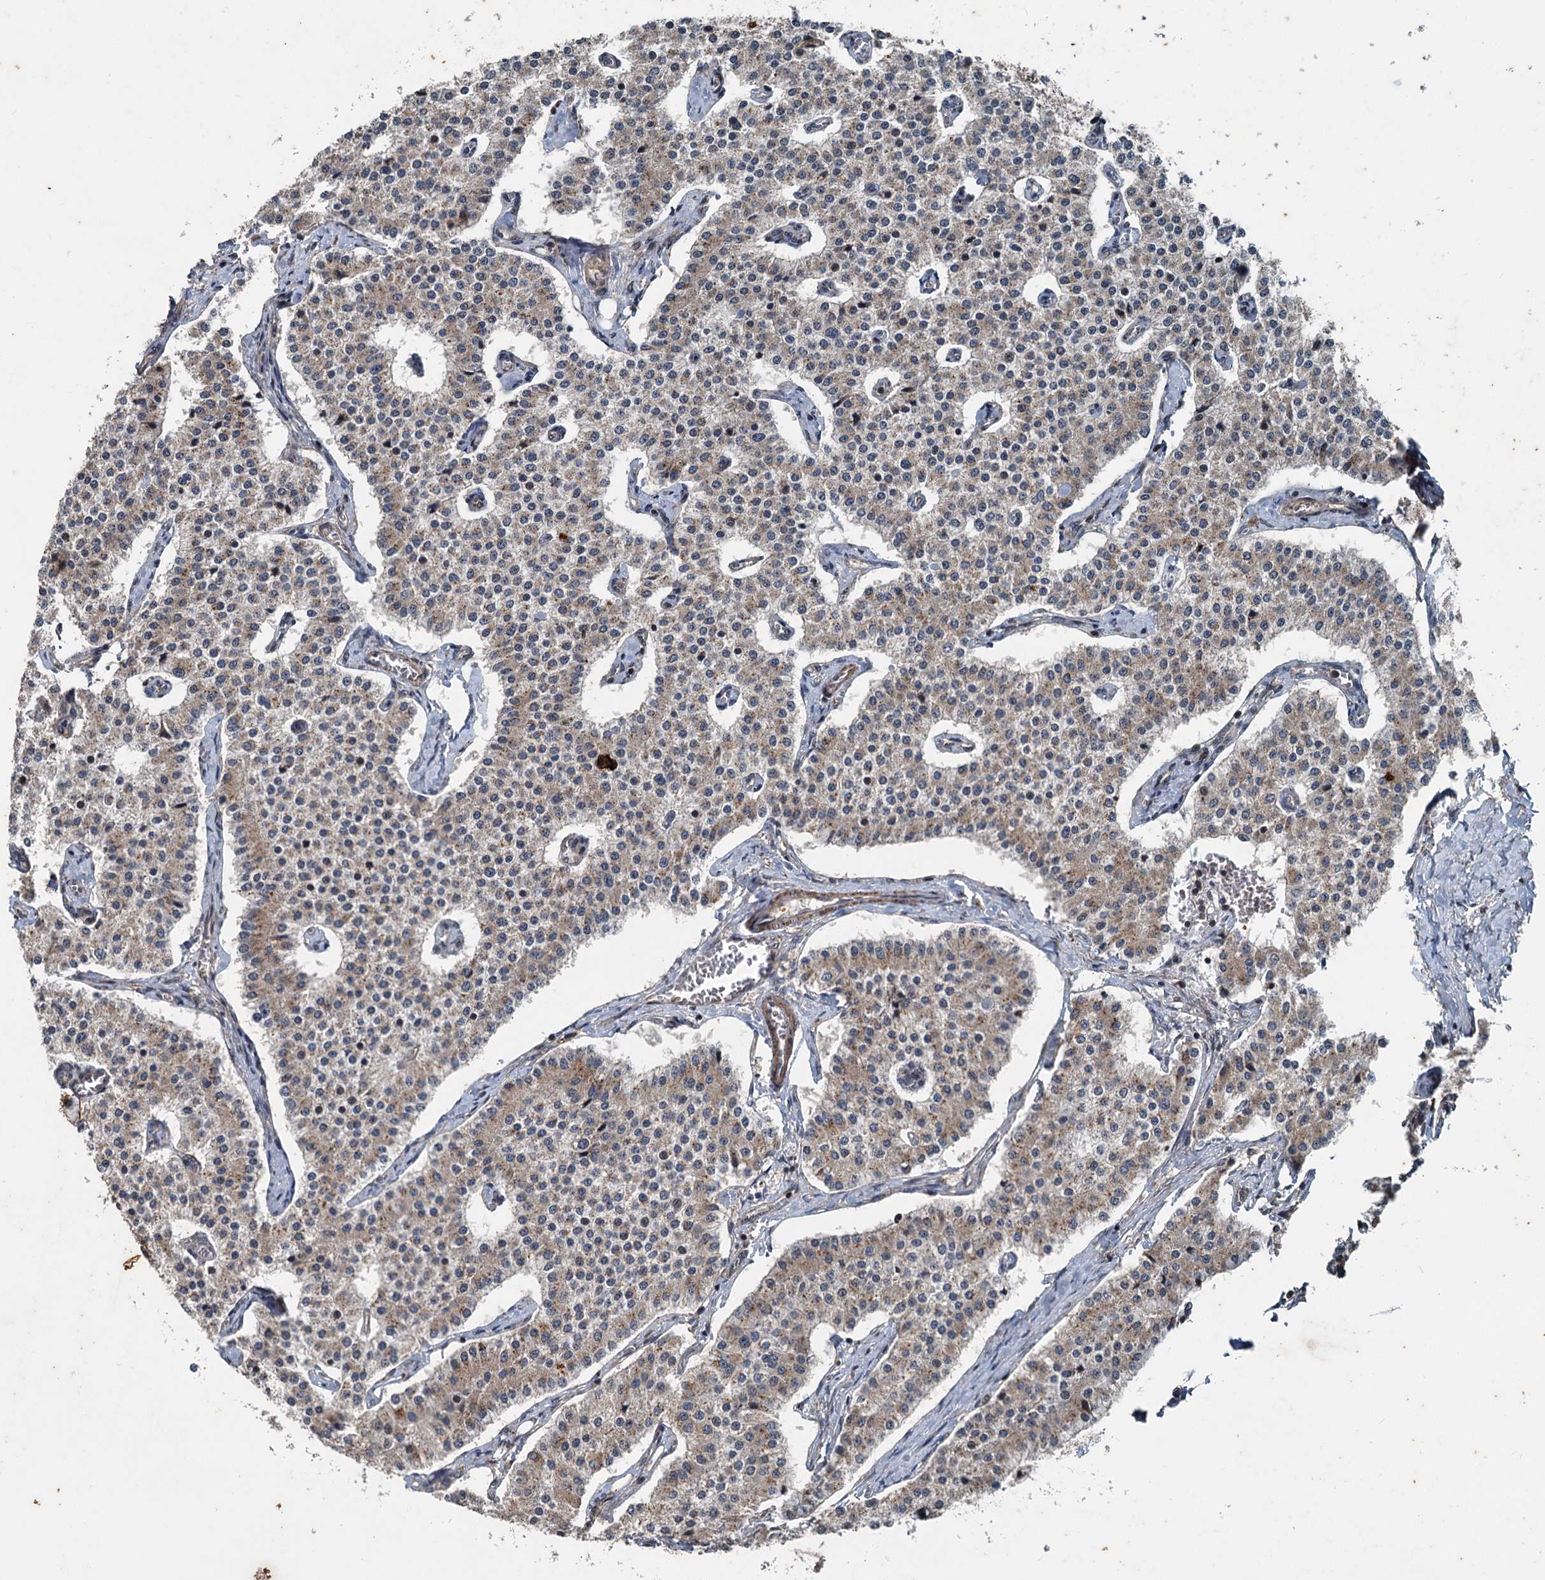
{"staining": {"intensity": "weak", "quantity": "25%-75%", "location": "cytoplasmic/membranous"}, "tissue": "carcinoid", "cell_type": "Tumor cells", "image_type": "cancer", "snomed": [{"axis": "morphology", "description": "Carcinoid, malignant, NOS"}, {"axis": "topography", "description": "Colon"}], "caption": "Tumor cells display low levels of weak cytoplasmic/membranous expression in about 25%-75% of cells in carcinoid (malignant).", "gene": "TEDC1", "patient": {"sex": "female", "age": 52}}